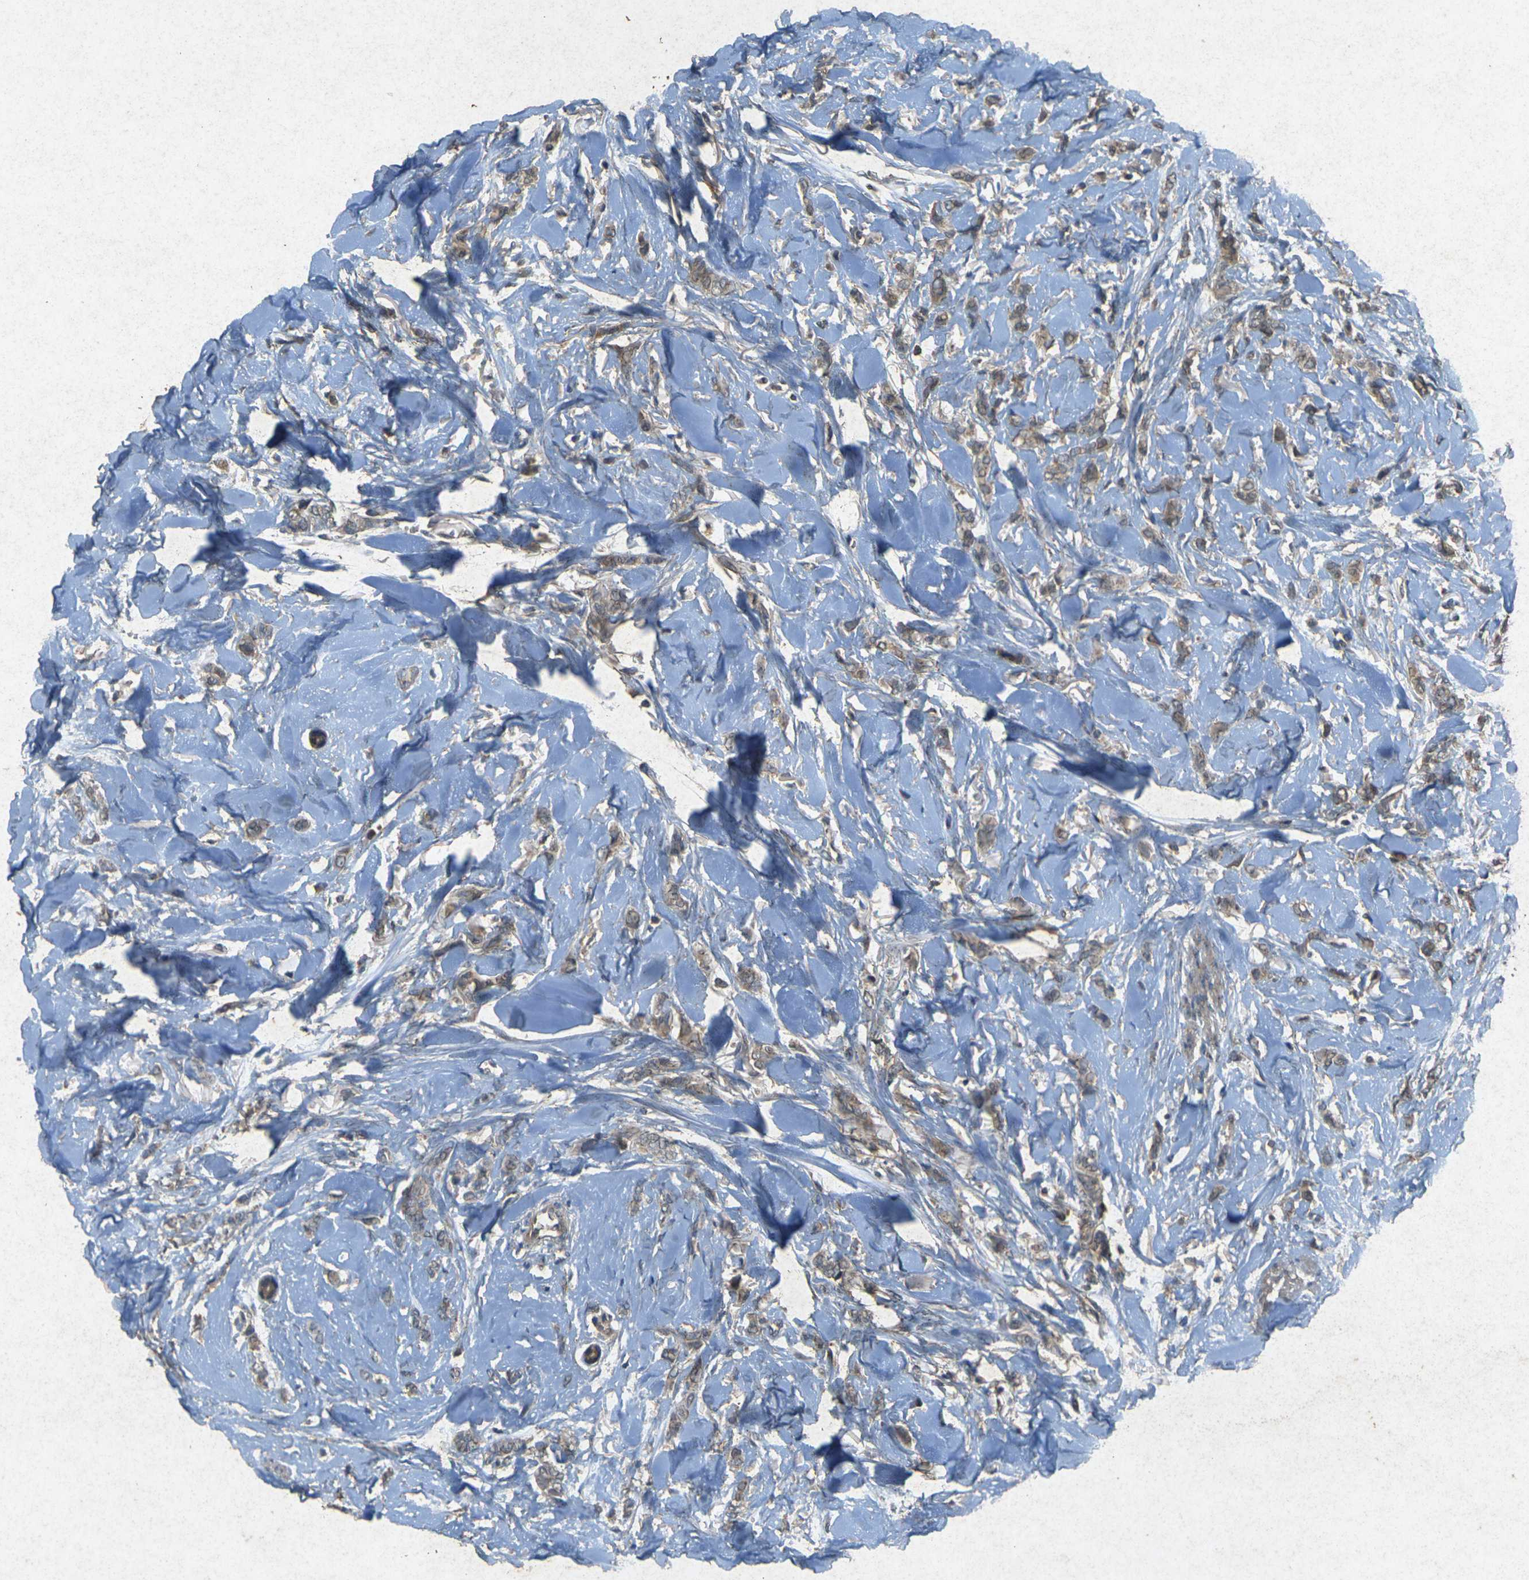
{"staining": {"intensity": "weak", "quantity": ">75%", "location": "cytoplasmic/membranous"}, "tissue": "breast cancer", "cell_type": "Tumor cells", "image_type": "cancer", "snomed": [{"axis": "morphology", "description": "Lobular carcinoma"}, {"axis": "topography", "description": "Skin"}, {"axis": "topography", "description": "Breast"}], "caption": "Breast cancer was stained to show a protein in brown. There is low levels of weak cytoplasmic/membranous staining in approximately >75% of tumor cells.", "gene": "ERN1", "patient": {"sex": "female", "age": 46}}